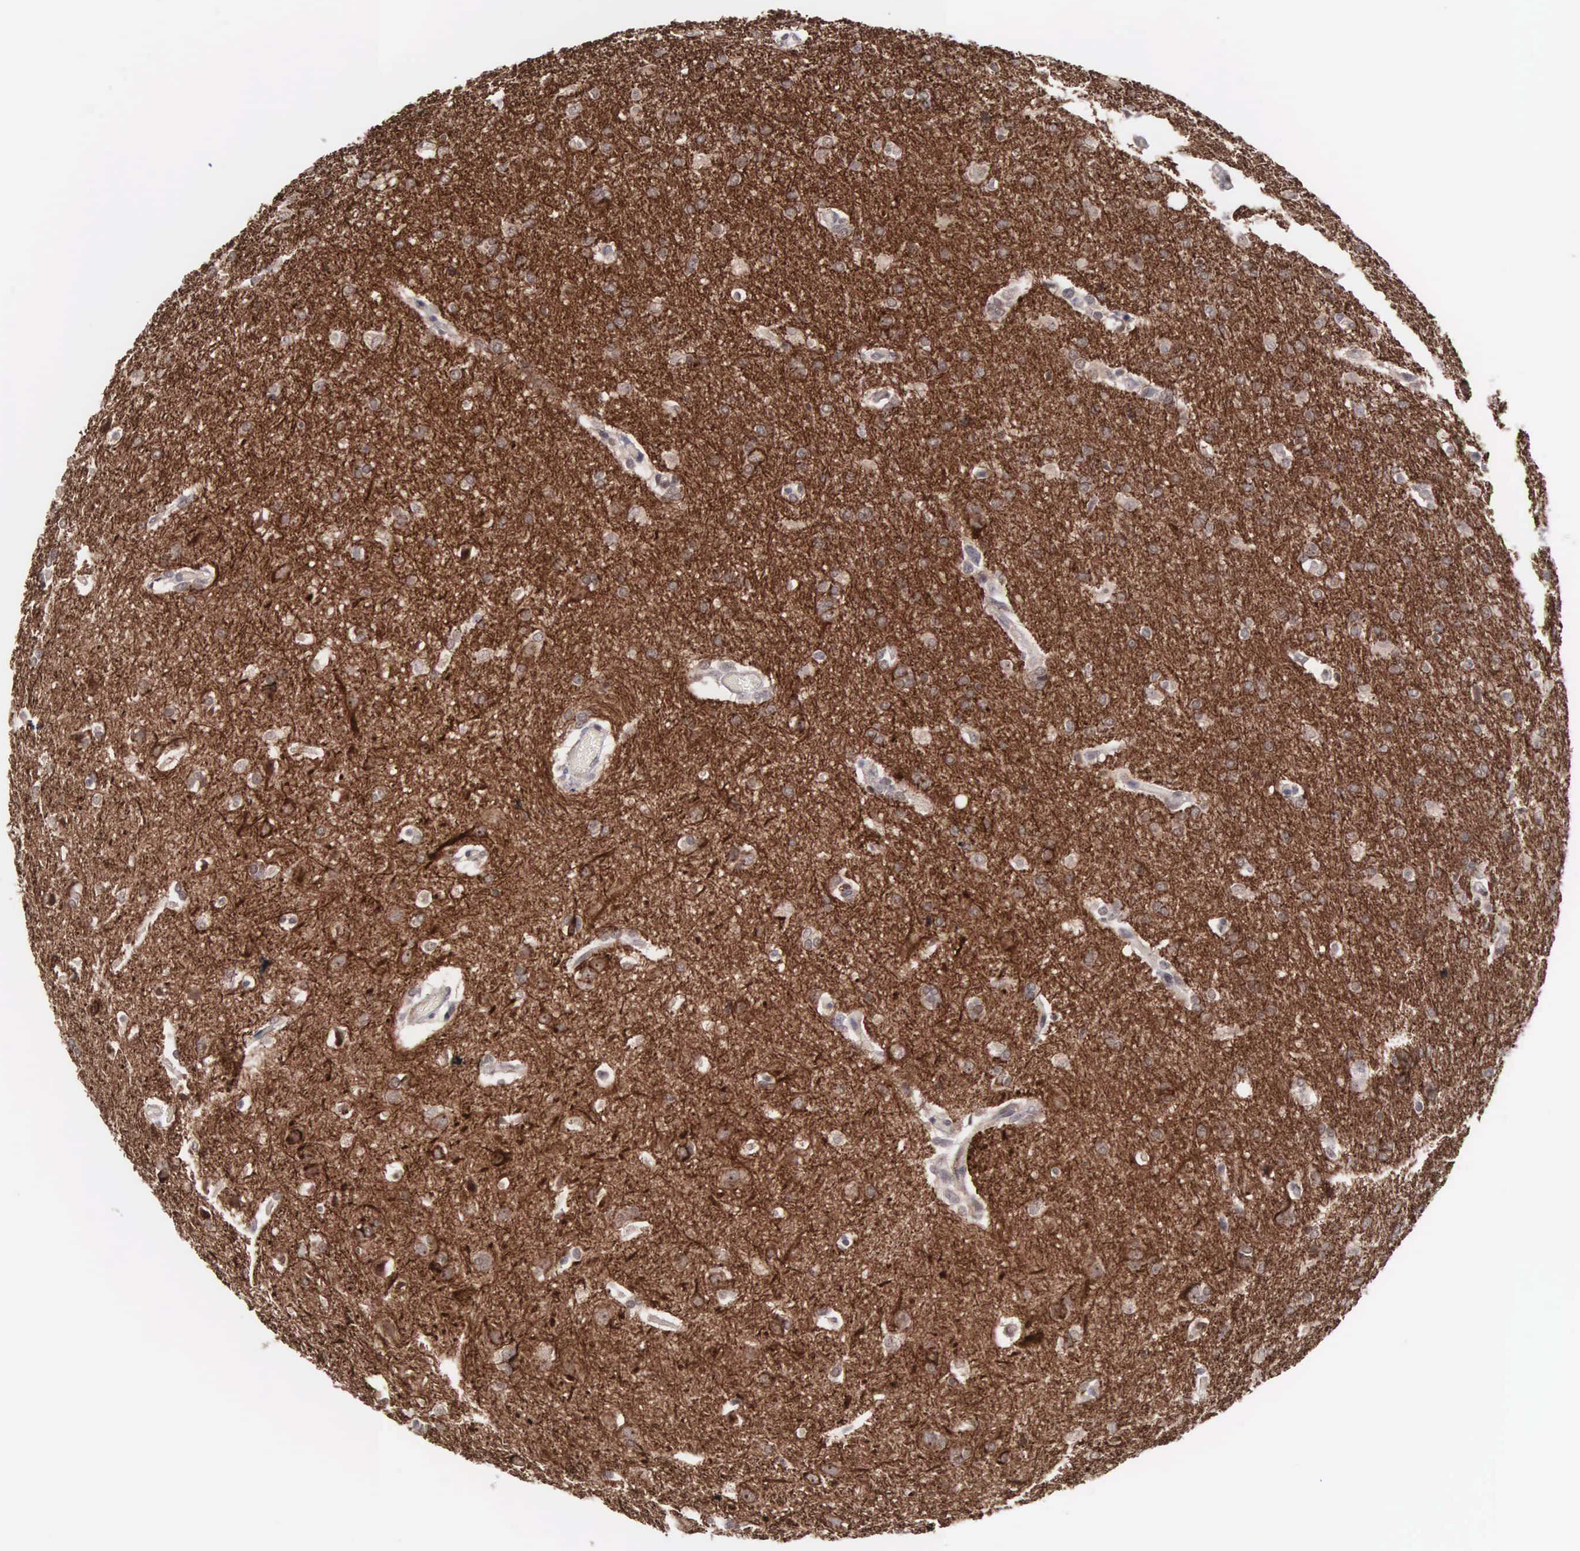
{"staining": {"intensity": "strong", "quantity": ">75%", "location": "cytoplasmic/membranous"}, "tissue": "glioma", "cell_type": "Tumor cells", "image_type": "cancer", "snomed": [{"axis": "morphology", "description": "Glioma, malignant, High grade"}, {"axis": "topography", "description": "Brain"}], "caption": "An image of human malignant glioma (high-grade) stained for a protein exhibits strong cytoplasmic/membranous brown staining in tumor cells.", "gene": "ACOT4", "patient": {"sex": "male", "age": 68}}